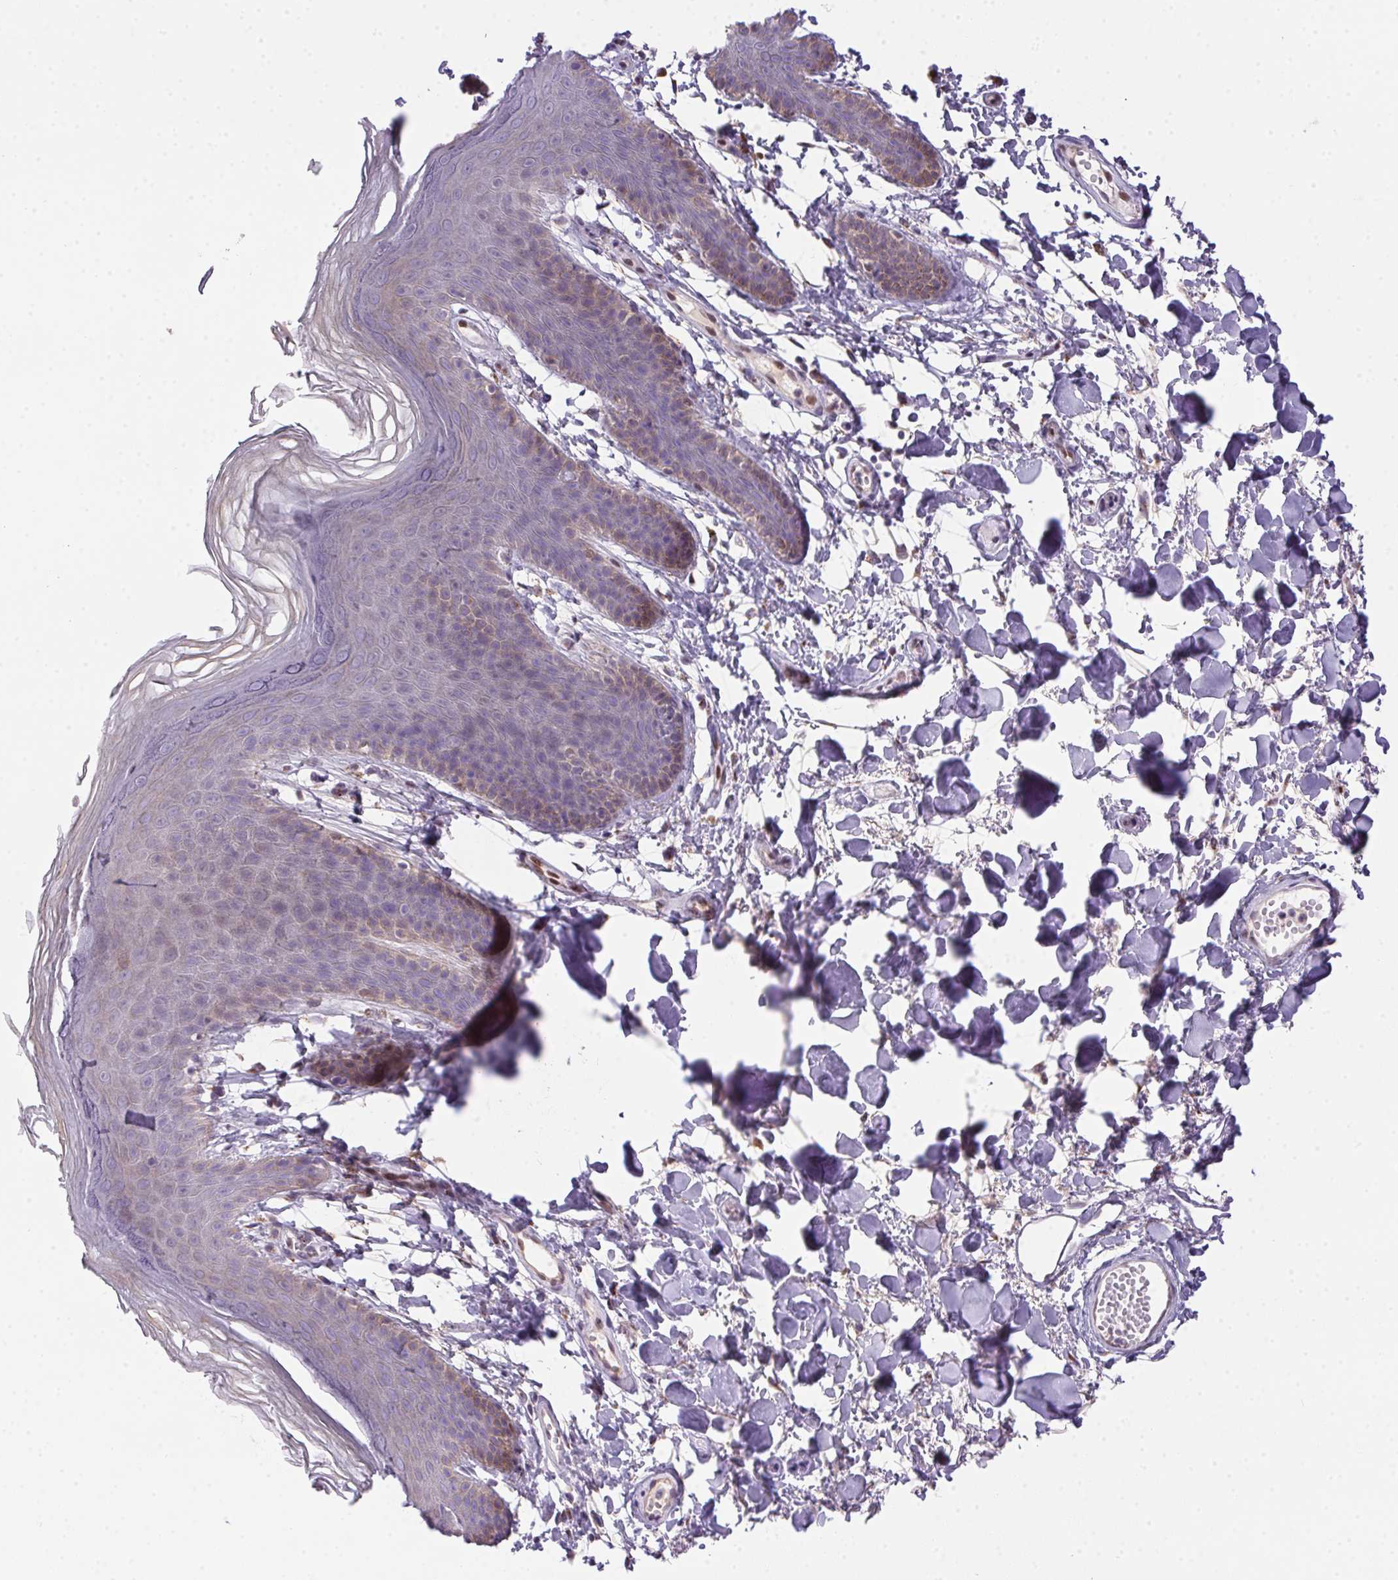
{"staining": {"intensity": "weak", "quantity": "<25%", "location": "cytoplasmic/membranous"}, "tissue": "skin", "cell_type": "Epidermal cells", "image_type": "normal", "snomed": [{"axis": "morphology", "description": "Normal tissue, NOS"}, {"axis": "topography", "description": "Anal"}], "caption": "IHC micrograph of unremarkable skin stained for a protein (brown), which shows no expression in epidermal cells. The staining was performed using DAB to visualize the protein expression in brown, while the nuclei were stained in blue with hematoxylin (Magnification: 20x).", "gene": "SP9", "patient": {"sex": "male", "age": 53}}